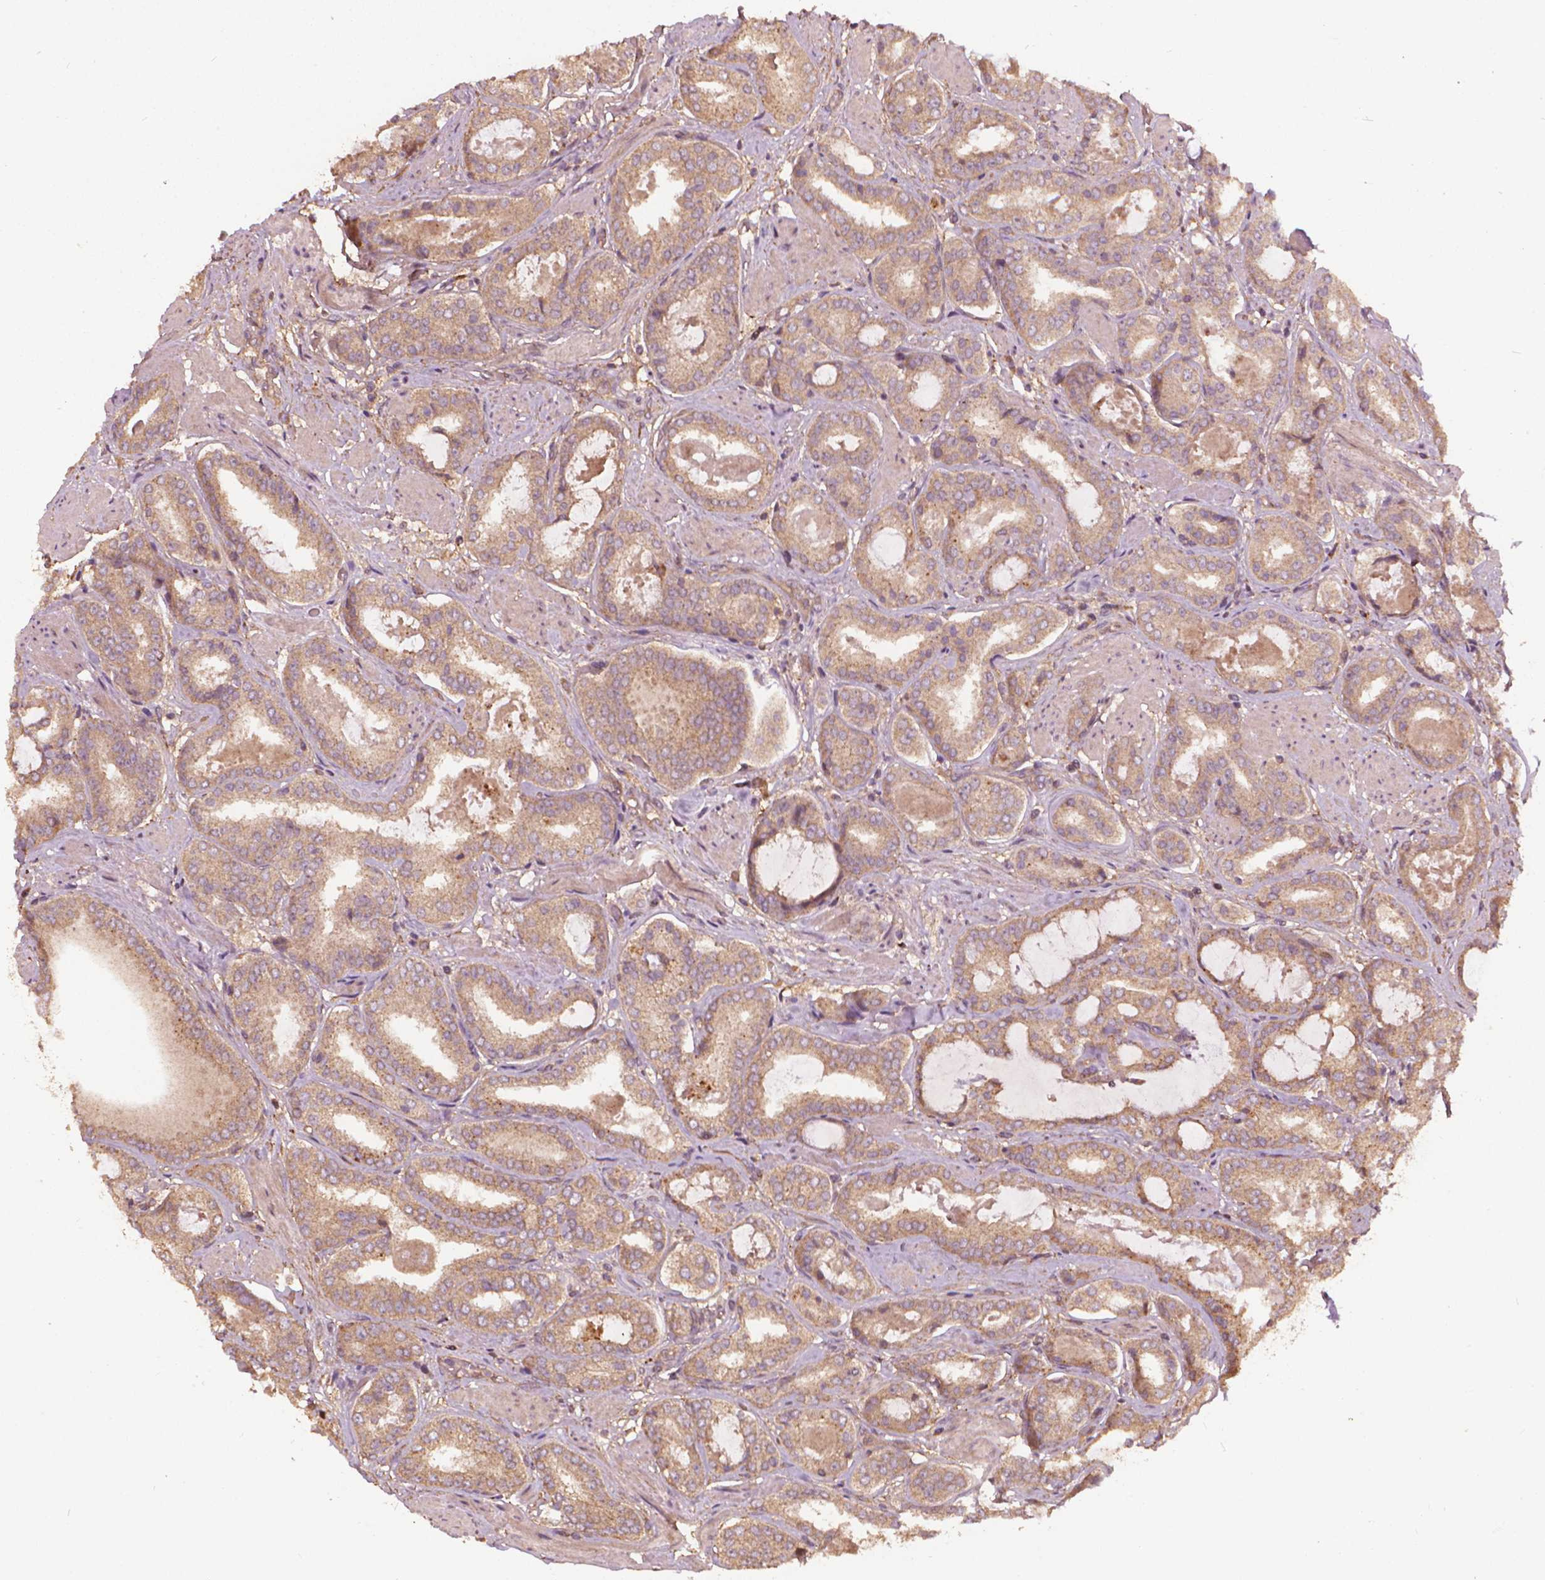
{"staining": {"intensity": "moderate", "quantity": ">75%", "location": "cytoplasmic/membranous"}, "tissue": "prostate cancer", "cell_type": "Tumor cells", "image_type": "cancer", "snomed": [{"axis": "morphology", "description": "Adenocarcinoma, High grade"}, {"axis": "topography", "description": "Prostate"}], "caption": "High-power microscopy captured an immunohistochemistry histopathology image of adenocarcinoma (high-grade) (prostate), revealing moderate cytoplasmic/membranous staining in approximately >75% of tumor cells. (DAB (3,3'-diaminobenzidine) IHC with brightfield microscopy, high magnification).", "gene": "UBXN2A", "patient": {"sex": "male", "age": 63}}